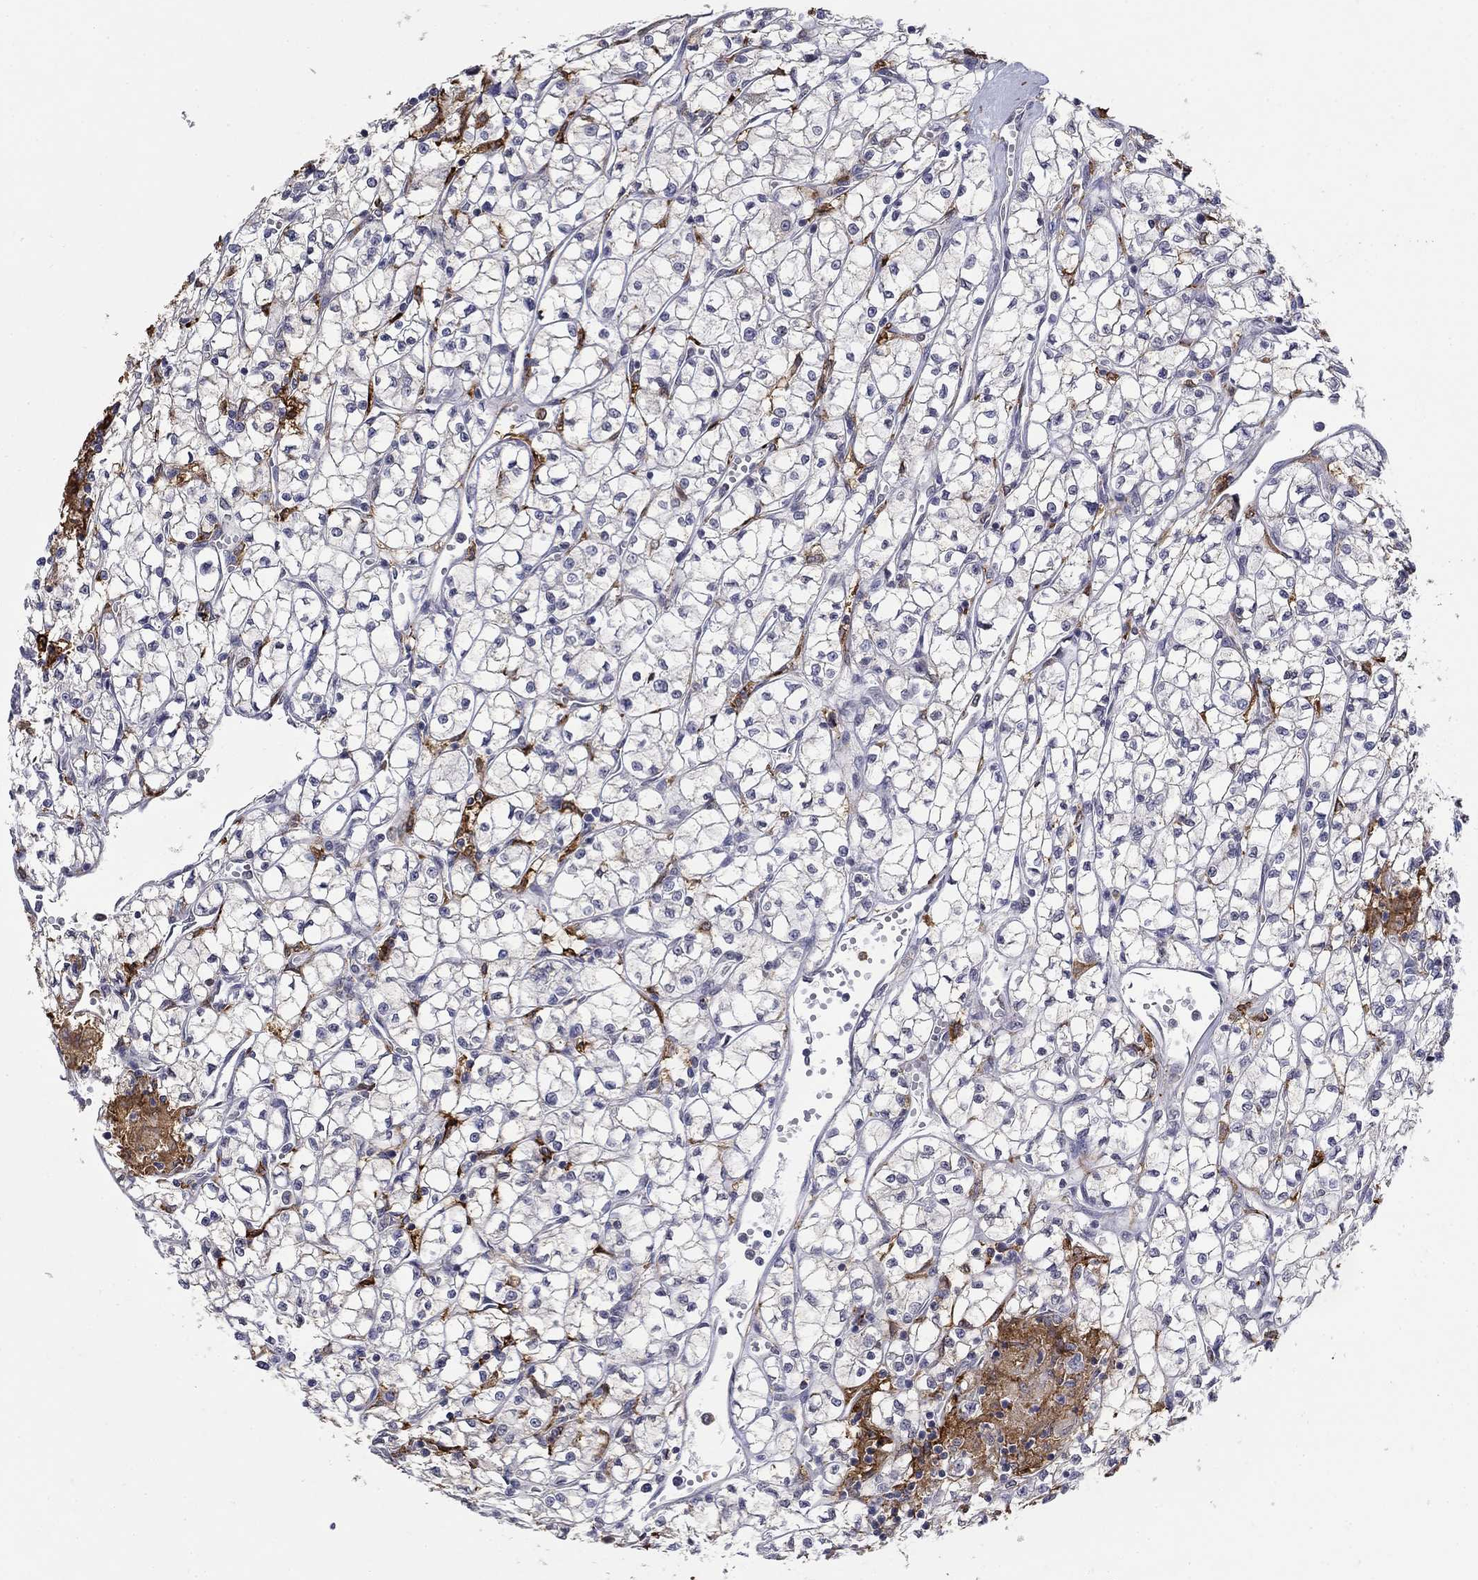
{"staining": {"intensity": "negative", "quantity": "none", "location": "none"}, "tissue": "renal cancer", "cell_type": "Tumor cells", "image_type": "cancer", "snomed": [{"axis": "morphology", "description": "Adenocarcinoma, NOS"}, {"axis": "topography", "description": "Kidney"}], "caption": "Immunohistochemistry (IHC) image of human adenocarcinoma (renal) stained for a protein (brown), which reveals no positivity in tumor cells. (Brightfield microscopy of DAB (3,3'-diaminobenzidine) immunohistochemistry (IHC) at high magnification).", "gene": "GRIA3", "patient": {"sex": "female", "age": 64}}